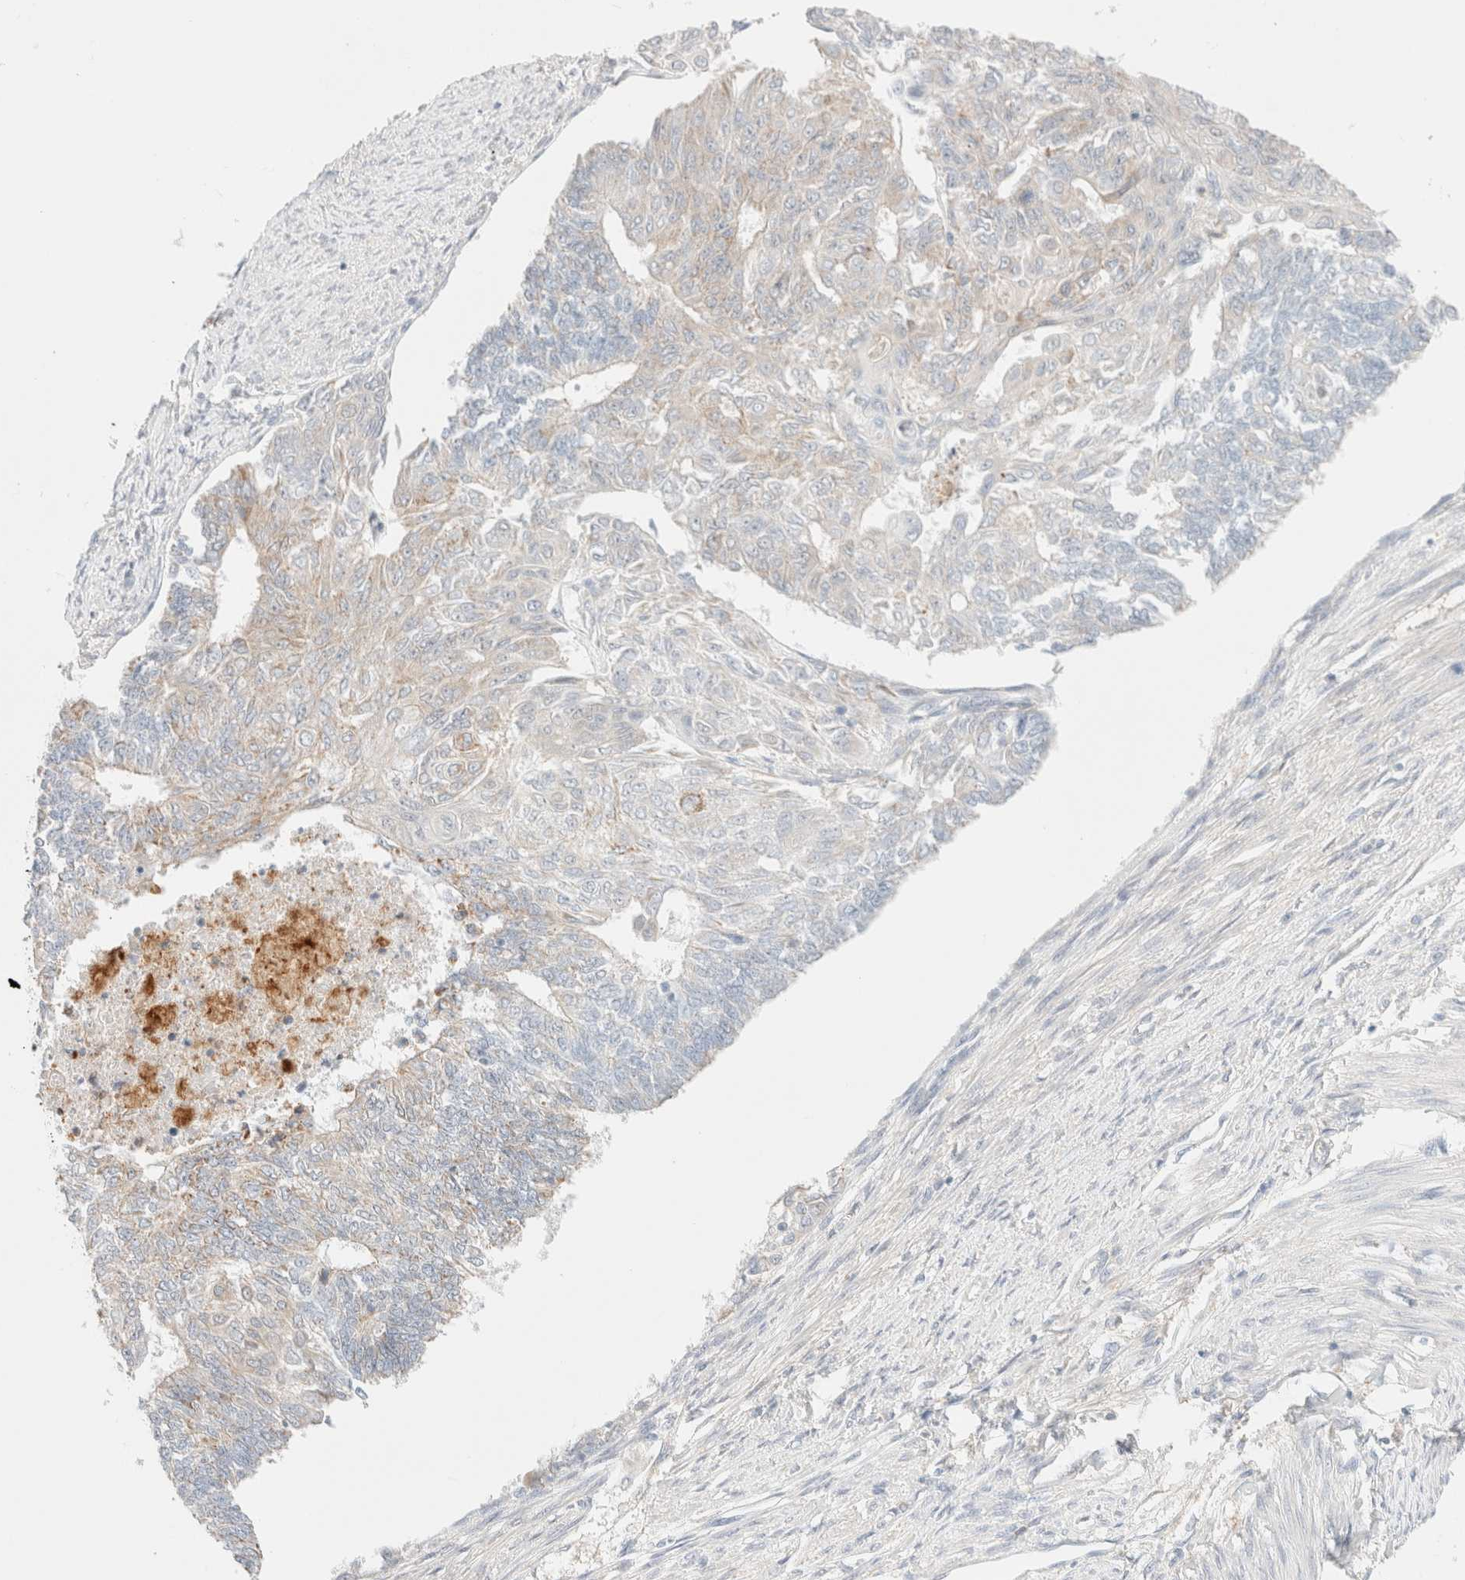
{"staining": {"intensity": "negative", "quantity": "none", "location": "none"}, "tissue": "endometrial cancer", "cell_type": "Tumor cells", "image_type": "cancer", "snomed": [{"axis": "morphology", "description": "Adenocarcinoma, NOS"}, {"axis": "topography", "description": "Endometrium"}], "caption": "Endometrial adenocarcinoma stained for a protein using immunohistochemistry displays no expression tumor cells.", "gene": "UNC13B", "patient": {"sex": "female", "age": 32}}